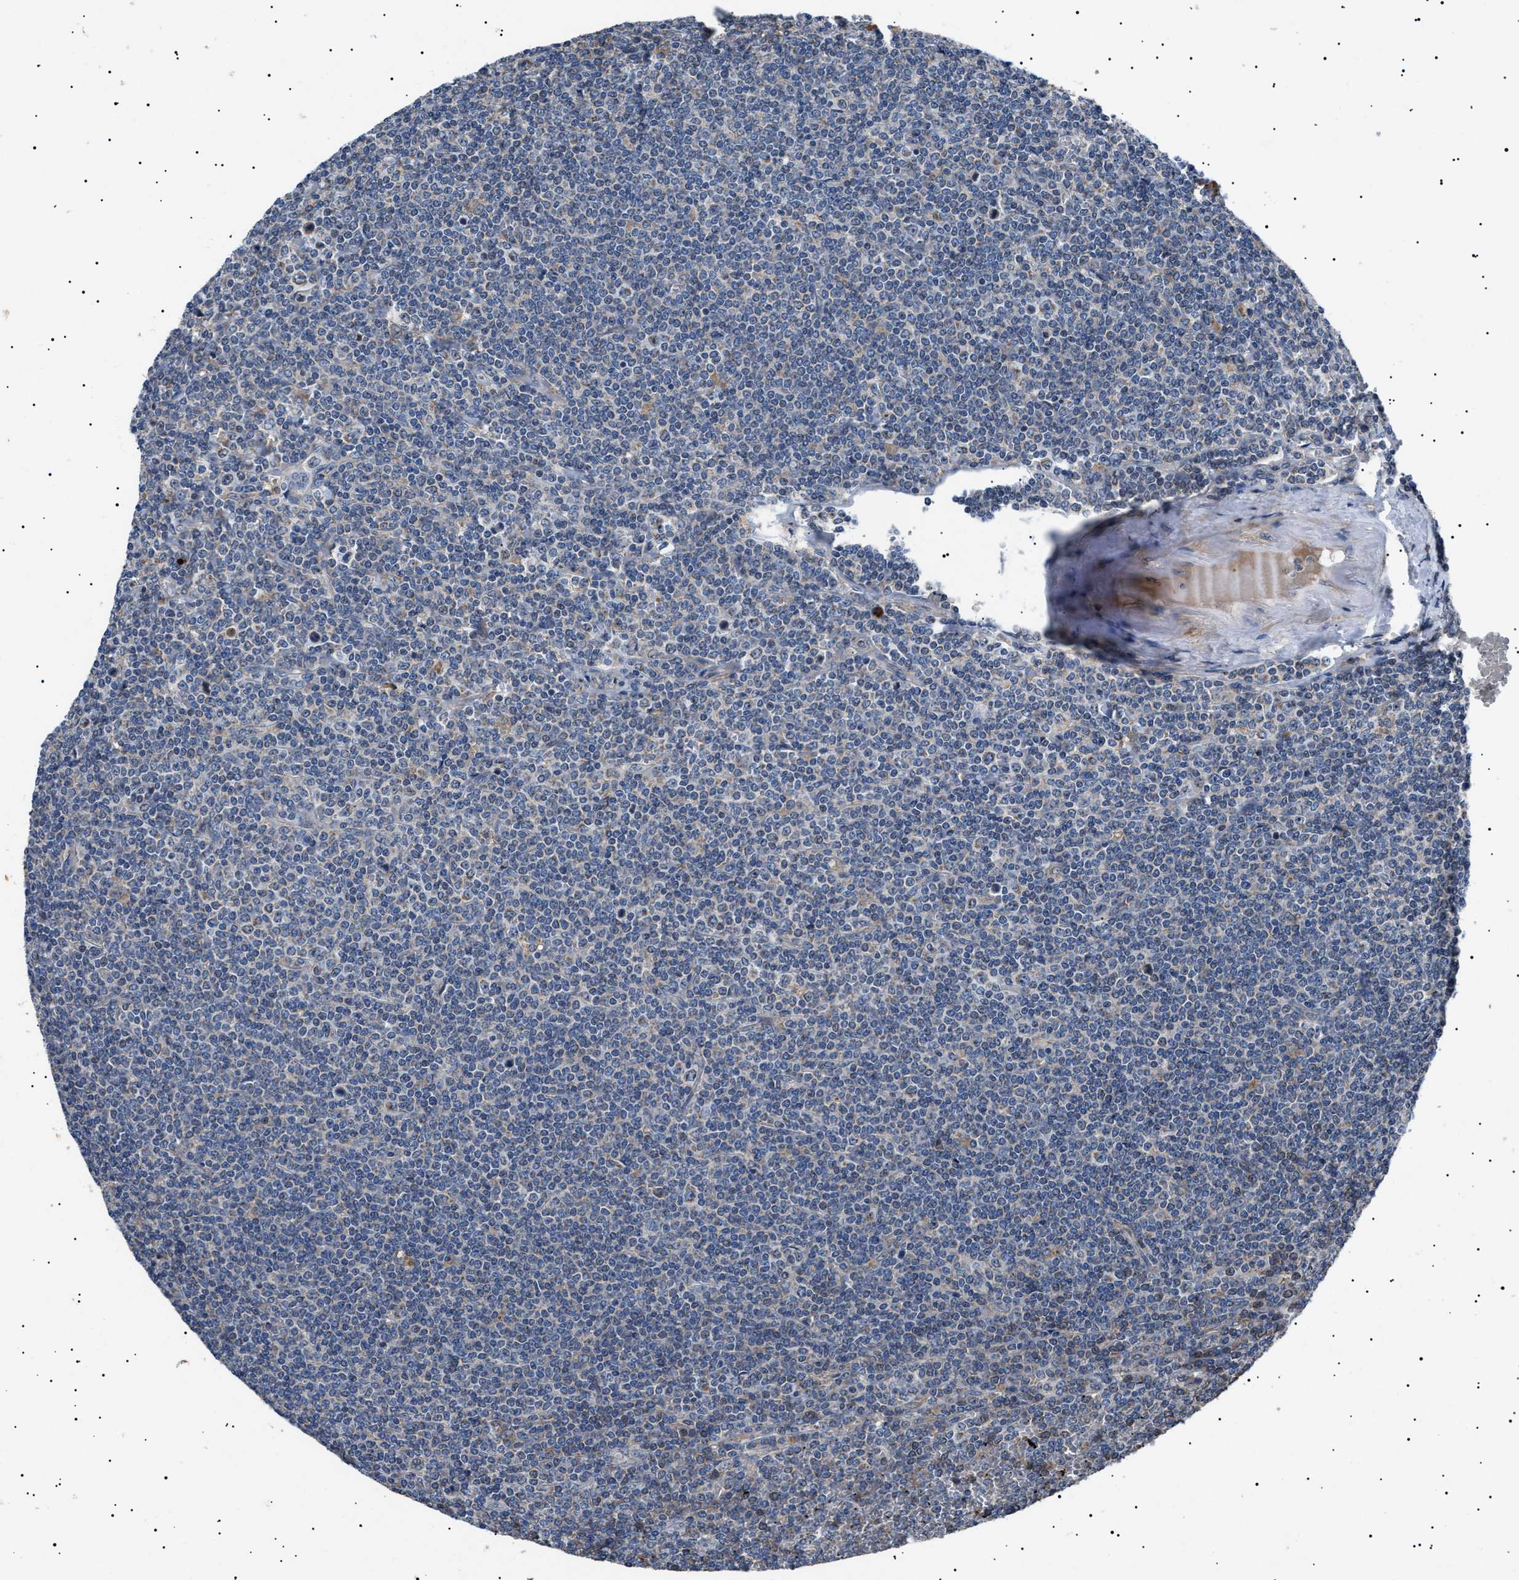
{"staining": {"intensity": "negative", "quantity": "none", "location": "none"}, "tissue": "lymphoma", "cell_type": "Tumor cells", "image_type": "cancer", "snomed": [{"axis": "morphology", "description": "Malignant lymphoma, non-Hodgkin's type, Low grade"}, {"axis": "topography", "description": "Spleen"}], "caption": "Lymphoma stained for a protein using IHC demonstrates no expression tumor cells.", "gene": "PTRH1", "patient": {"sex": "female", "age": 19}}